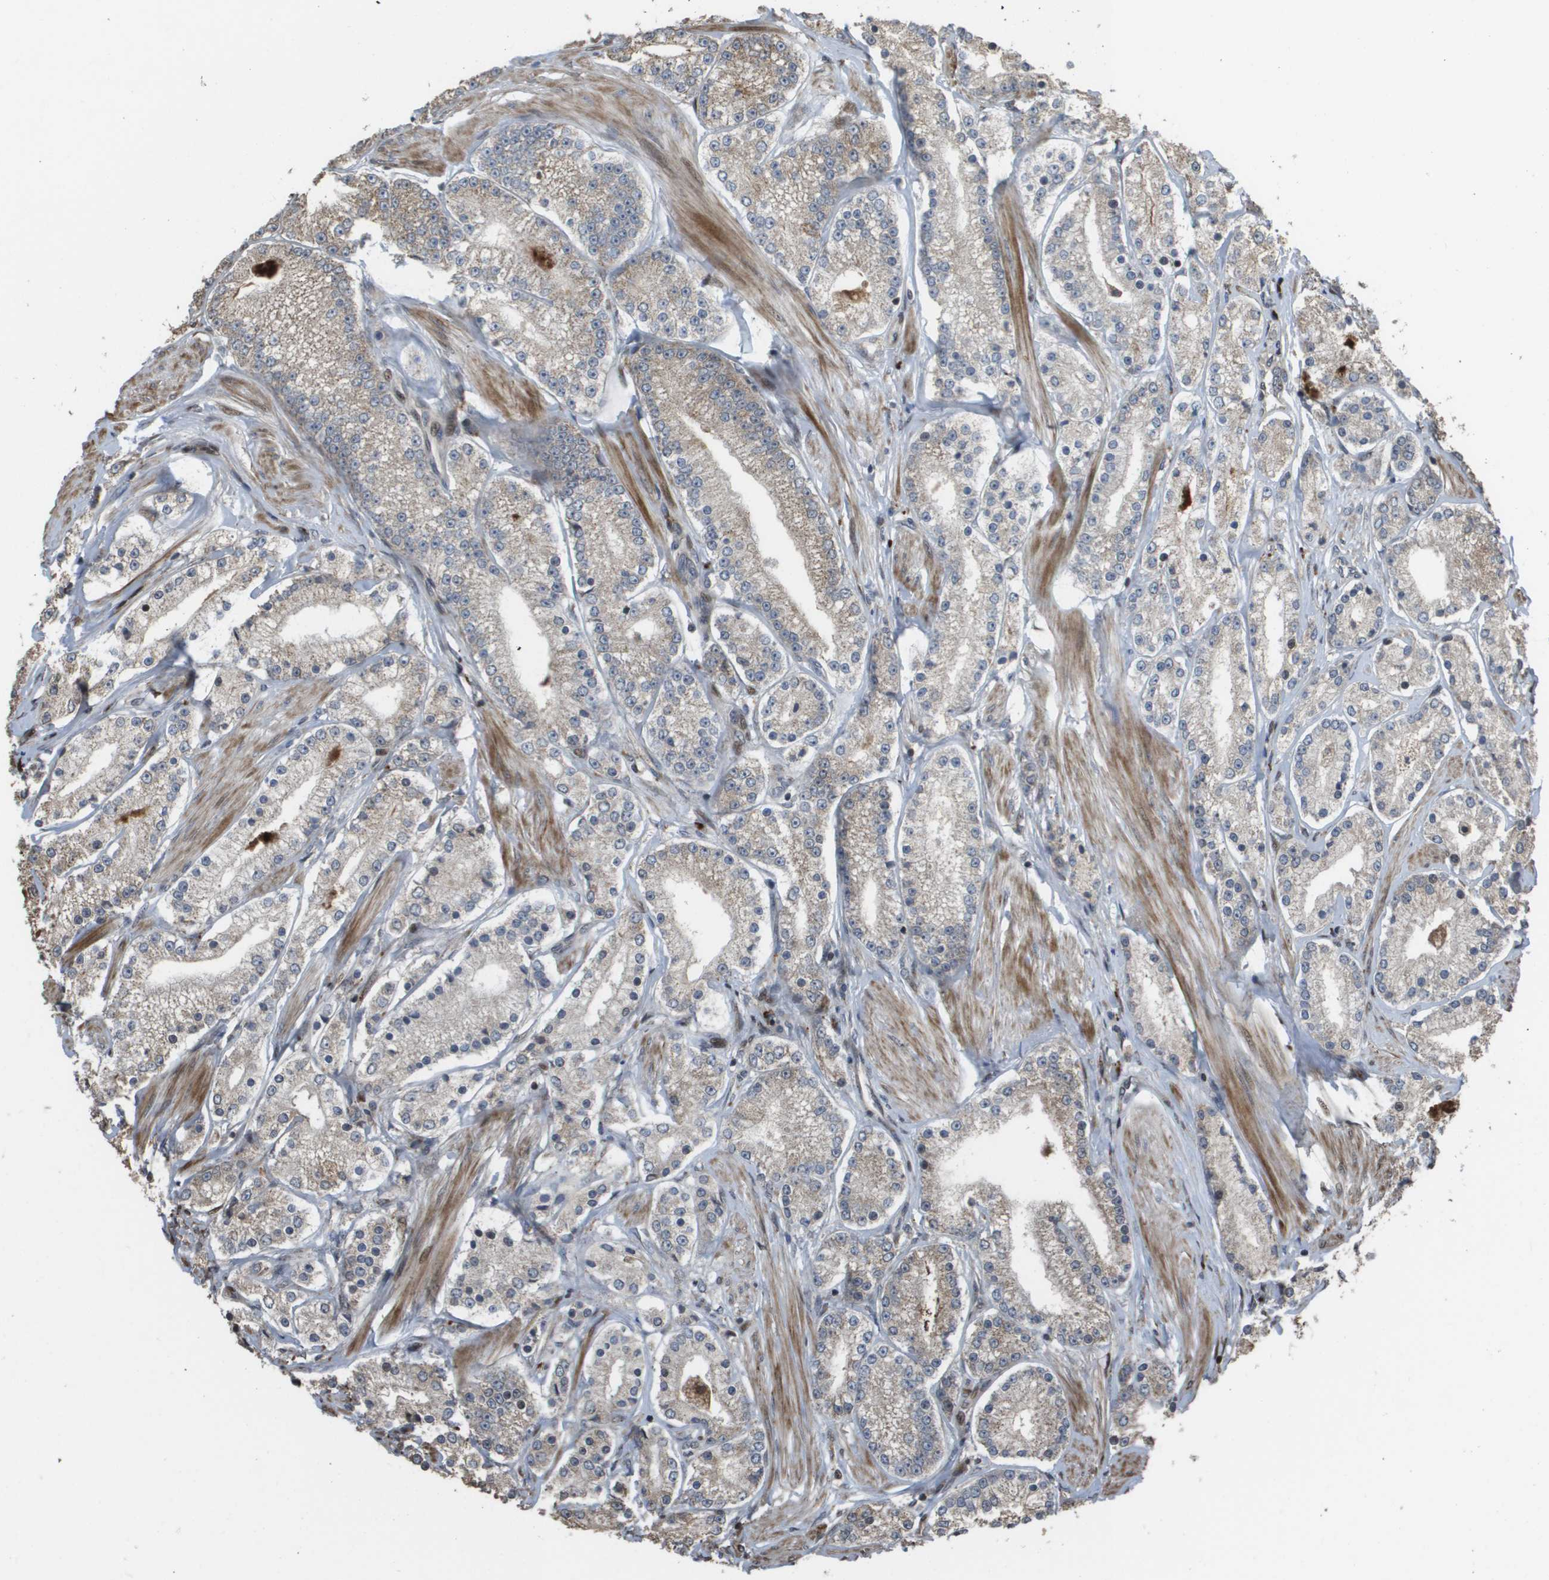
{"staining": {"intensity": "negative", "quantity": "none", "location": "none"}, "tissue": "prostate cancer", "cell_type": "Tumor cells", "image_type": "cancer", "snomed": [{"axis": "morphology", "description": "Adenocarcinoma, Low grade"}, {"axis": "topography", "description": "Prostate"}], "caption": "High power microscopy photomicrograph of an IHC micrograph of prostate low-grade adenocarcinoma, revealing no significant expression in tumor cells.", "gene": "AXIN2", "patient": {"sex": "male", "age": 63}}